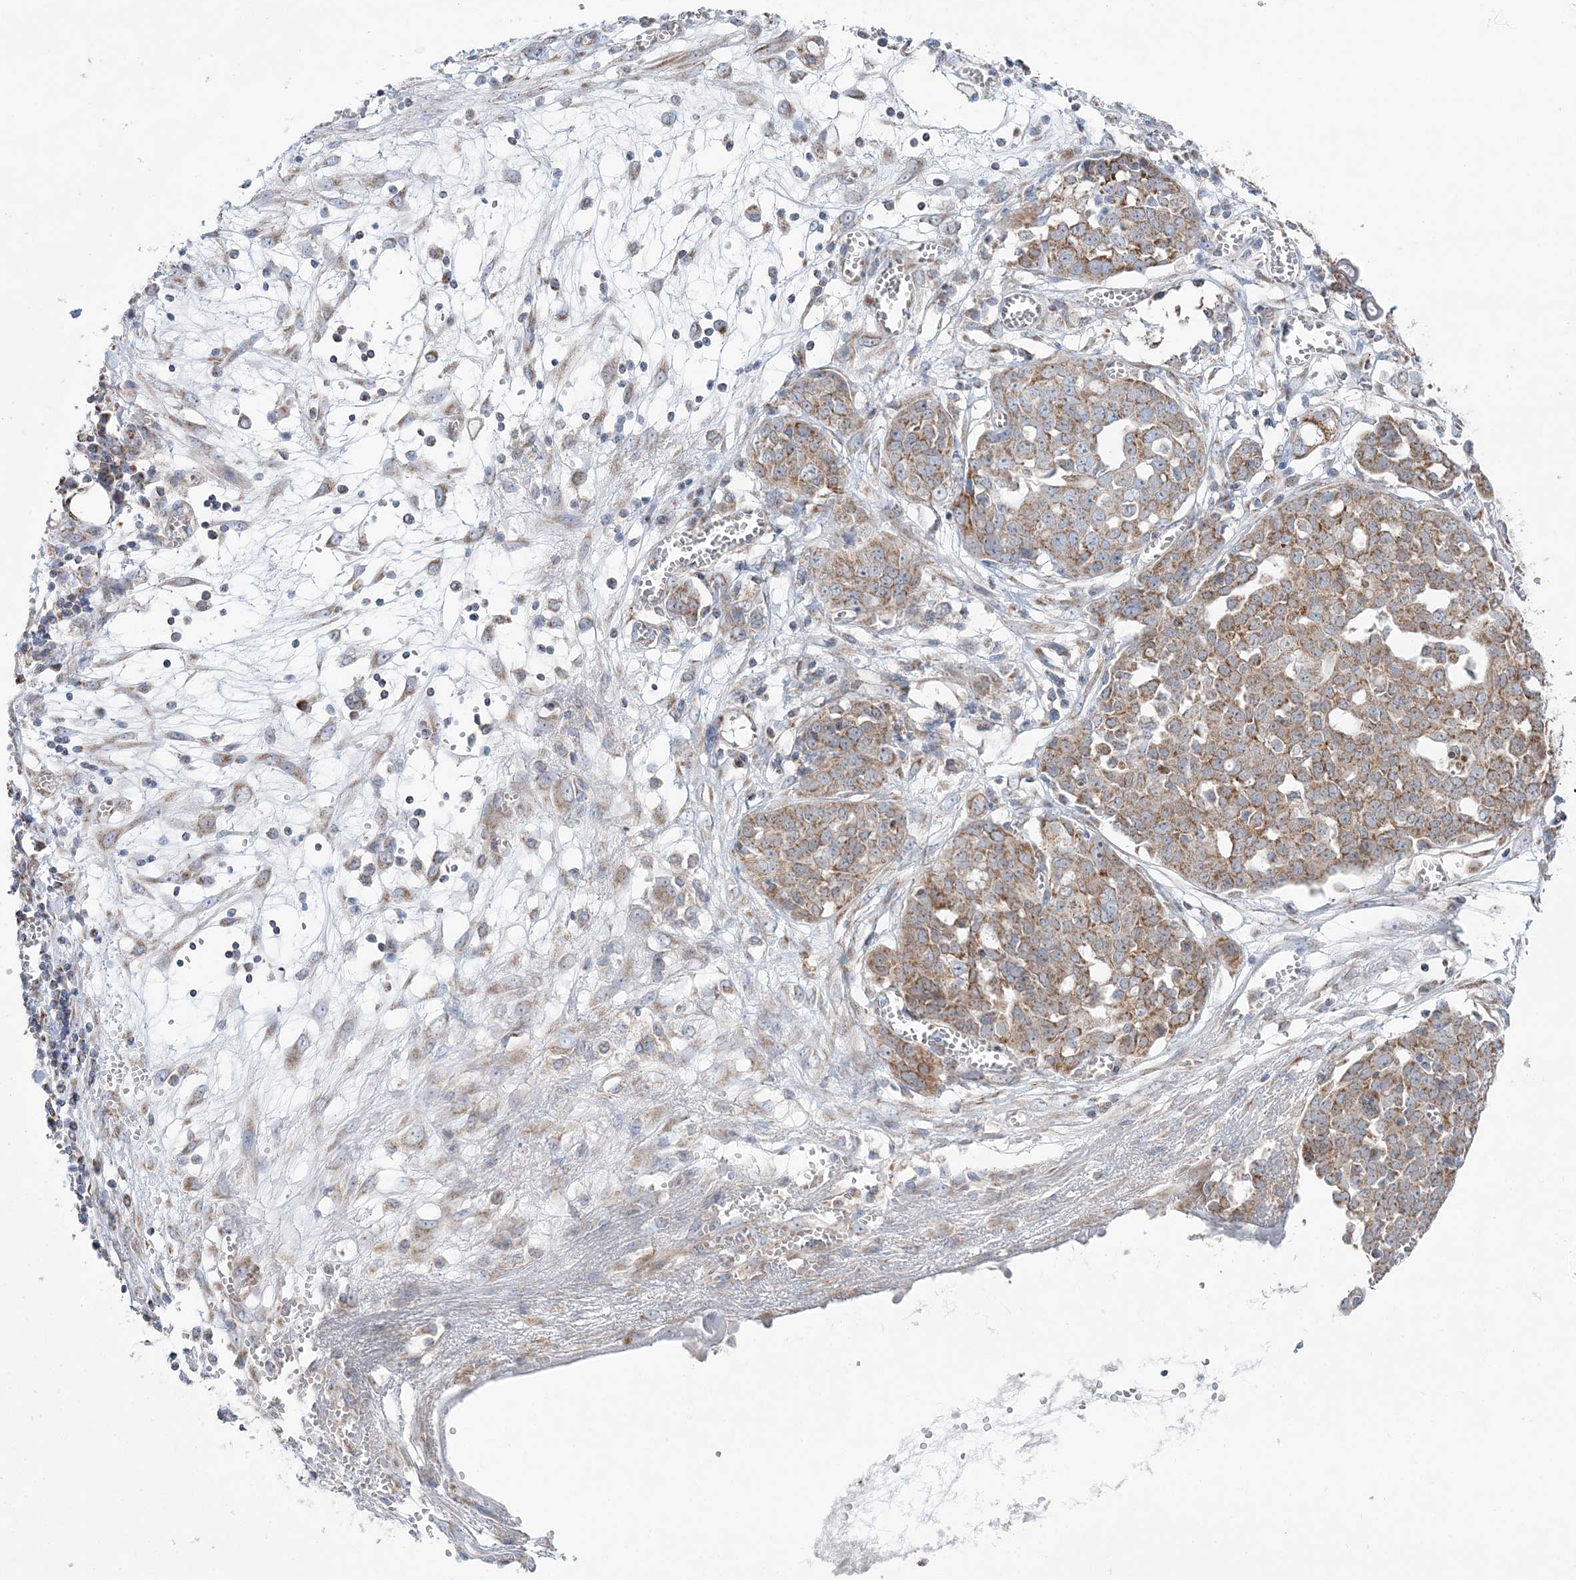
{"staining": {"intensity": "moderate", "quantity": ">75%", "location": "cytoplasmic/membranous"}, "tissue": "ovarian cancer", "cell_type": "Tumor cells", "image_type": "cancer", "snomed": [{"axis": "morphology", "description": "Cystadenocarcinoma, serous, NOS"}, {"axis": "topography", "description": "Soft tissue"}, {"axis": "topography", "description": "Ovary"}], "caption": "A brown stain shows moderate cytoplasmic/membranous positivity of a protein in ovarian serous cystadenocarcinoma tumor cells. (Stains: DAB (3,3'-diaminobenzidine) in brown, nuclei in blue, Microscopy: brightfield microscopy at high magnification).", "gene": "OPA1", "patient": {"sex": "female", "age": 57}}